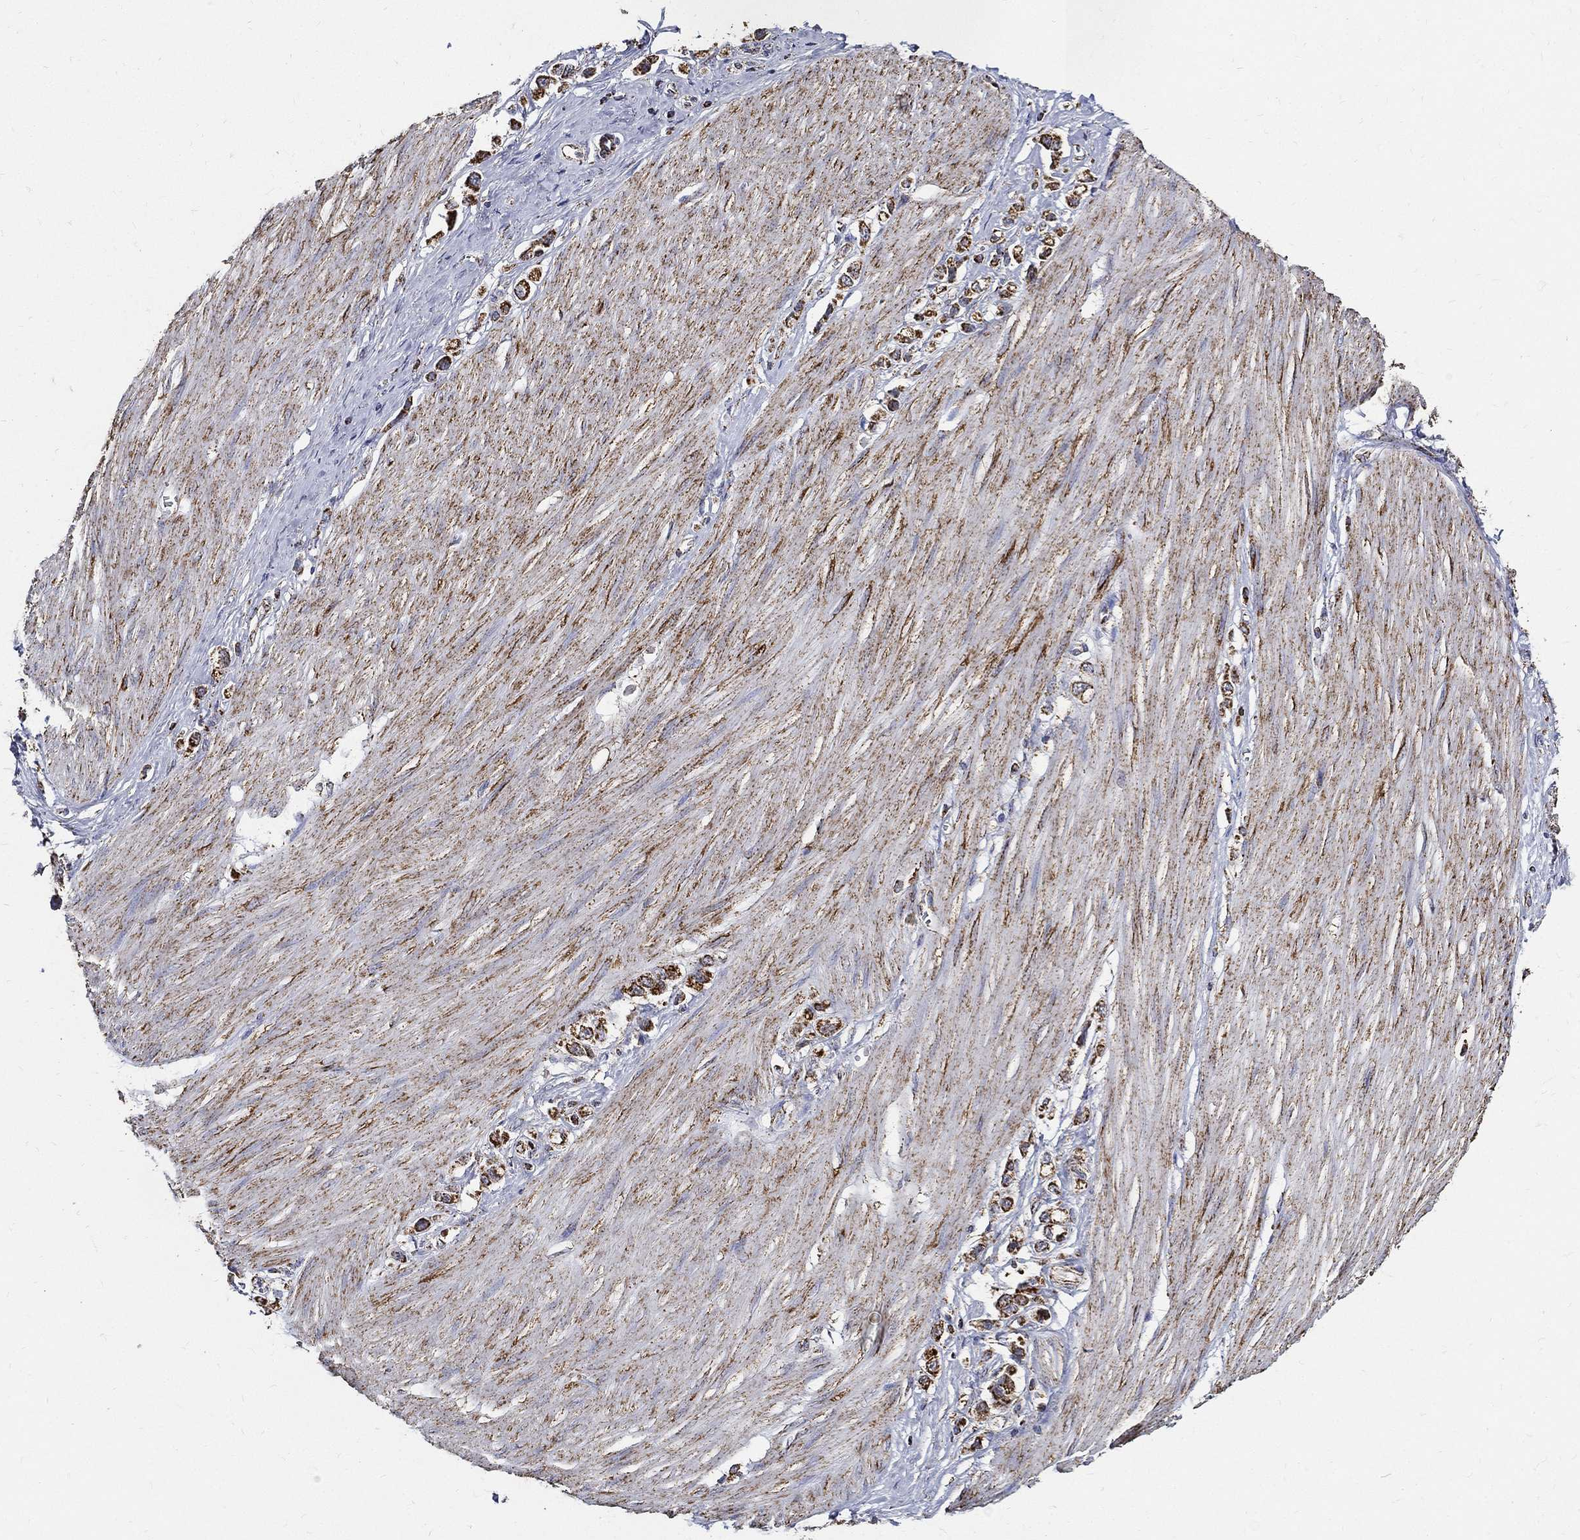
{"staining": {"intensity": "strong", "quantity": ">75%", "location": "cytoplasmic/membranous"}, "tissue": "stomach cancer", "cell_type": "Tumor cells", "image_type": "cancer", "snomed": [{"axis": "morphology", "description": "Normal tissue, NOS"}, {"axis": "morphology", "description": "Adenocarcinoma, NOS"}, {"axis": "morphology", "description": "Adenocarcinoma, High grade"}, {"axis": "topography", "description": "Stomach, upper"}, {"axis": "topography", "description": "Stomach"}], "caption": "Strong cytoplasmic/membranous protein expression is present in approximately >75% of tumor cells in stomach cancer.", "gene": "NDUFAB1", "patient": {"sex": "female", "age": 65}}